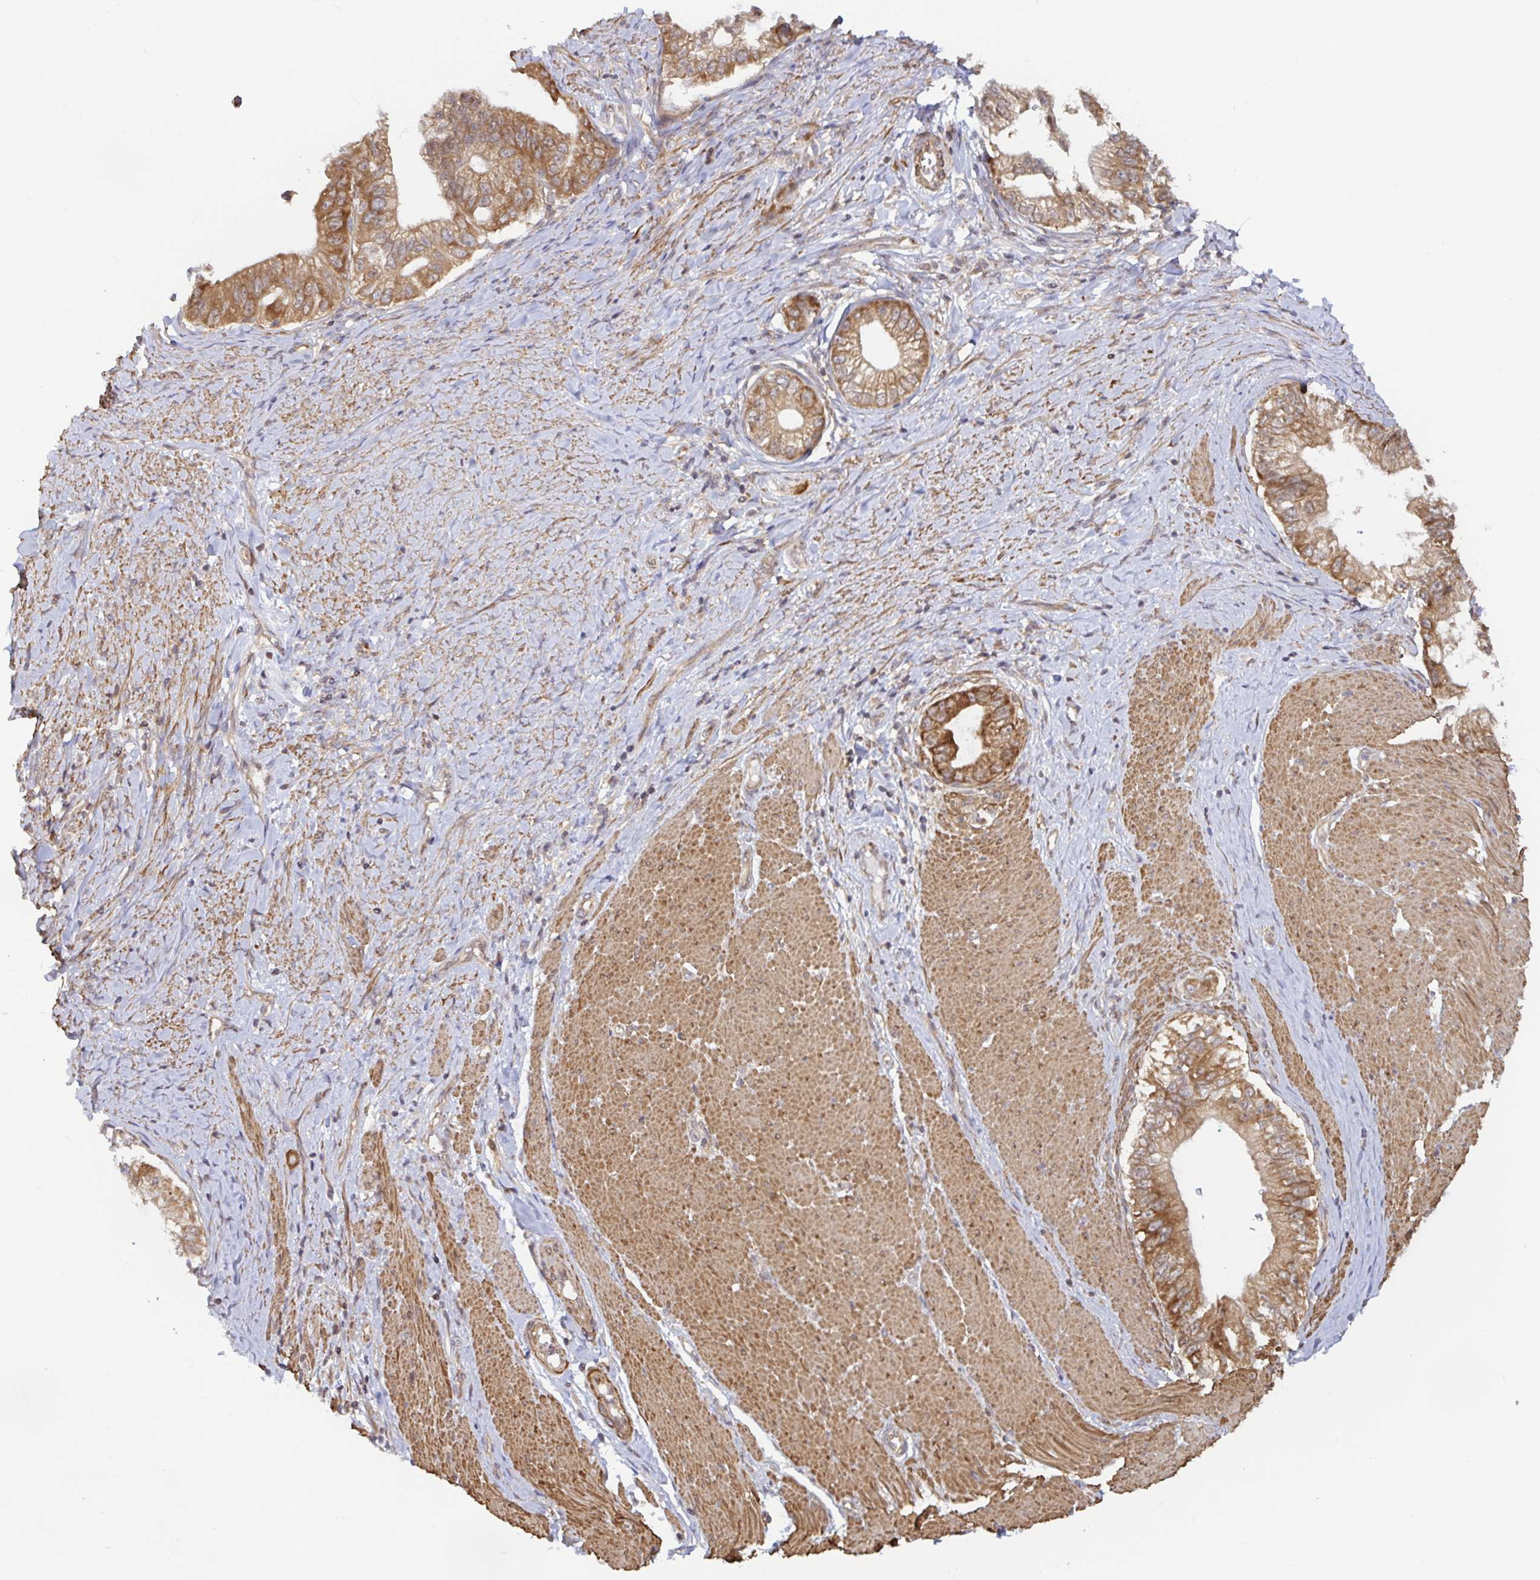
{"staining": {"intensity": "moderate", "quantity": ">75%", "location": "cytoplasmic/membranous"}, "tissue": "pancreatic cancer", "cell_type": "Tumor cells", "image_type": "cancer", "snomed": [{"axis": "morphology", "description": "Adenocarcinoma, NOS"}, {"axis": "topography", "description": "Pancreas"}], "caption": "Immunohistochemistry (DAB) staining of pancreatic adenocarcinoma reveals moderate cytoplasmic/membranous protein staining in about >75% of tumor cells. (brown staining indicates protein expression, while blue staining denotes nuclei).", "gene": "LARP1", "patient": {"sex": "male", "age": 70}}